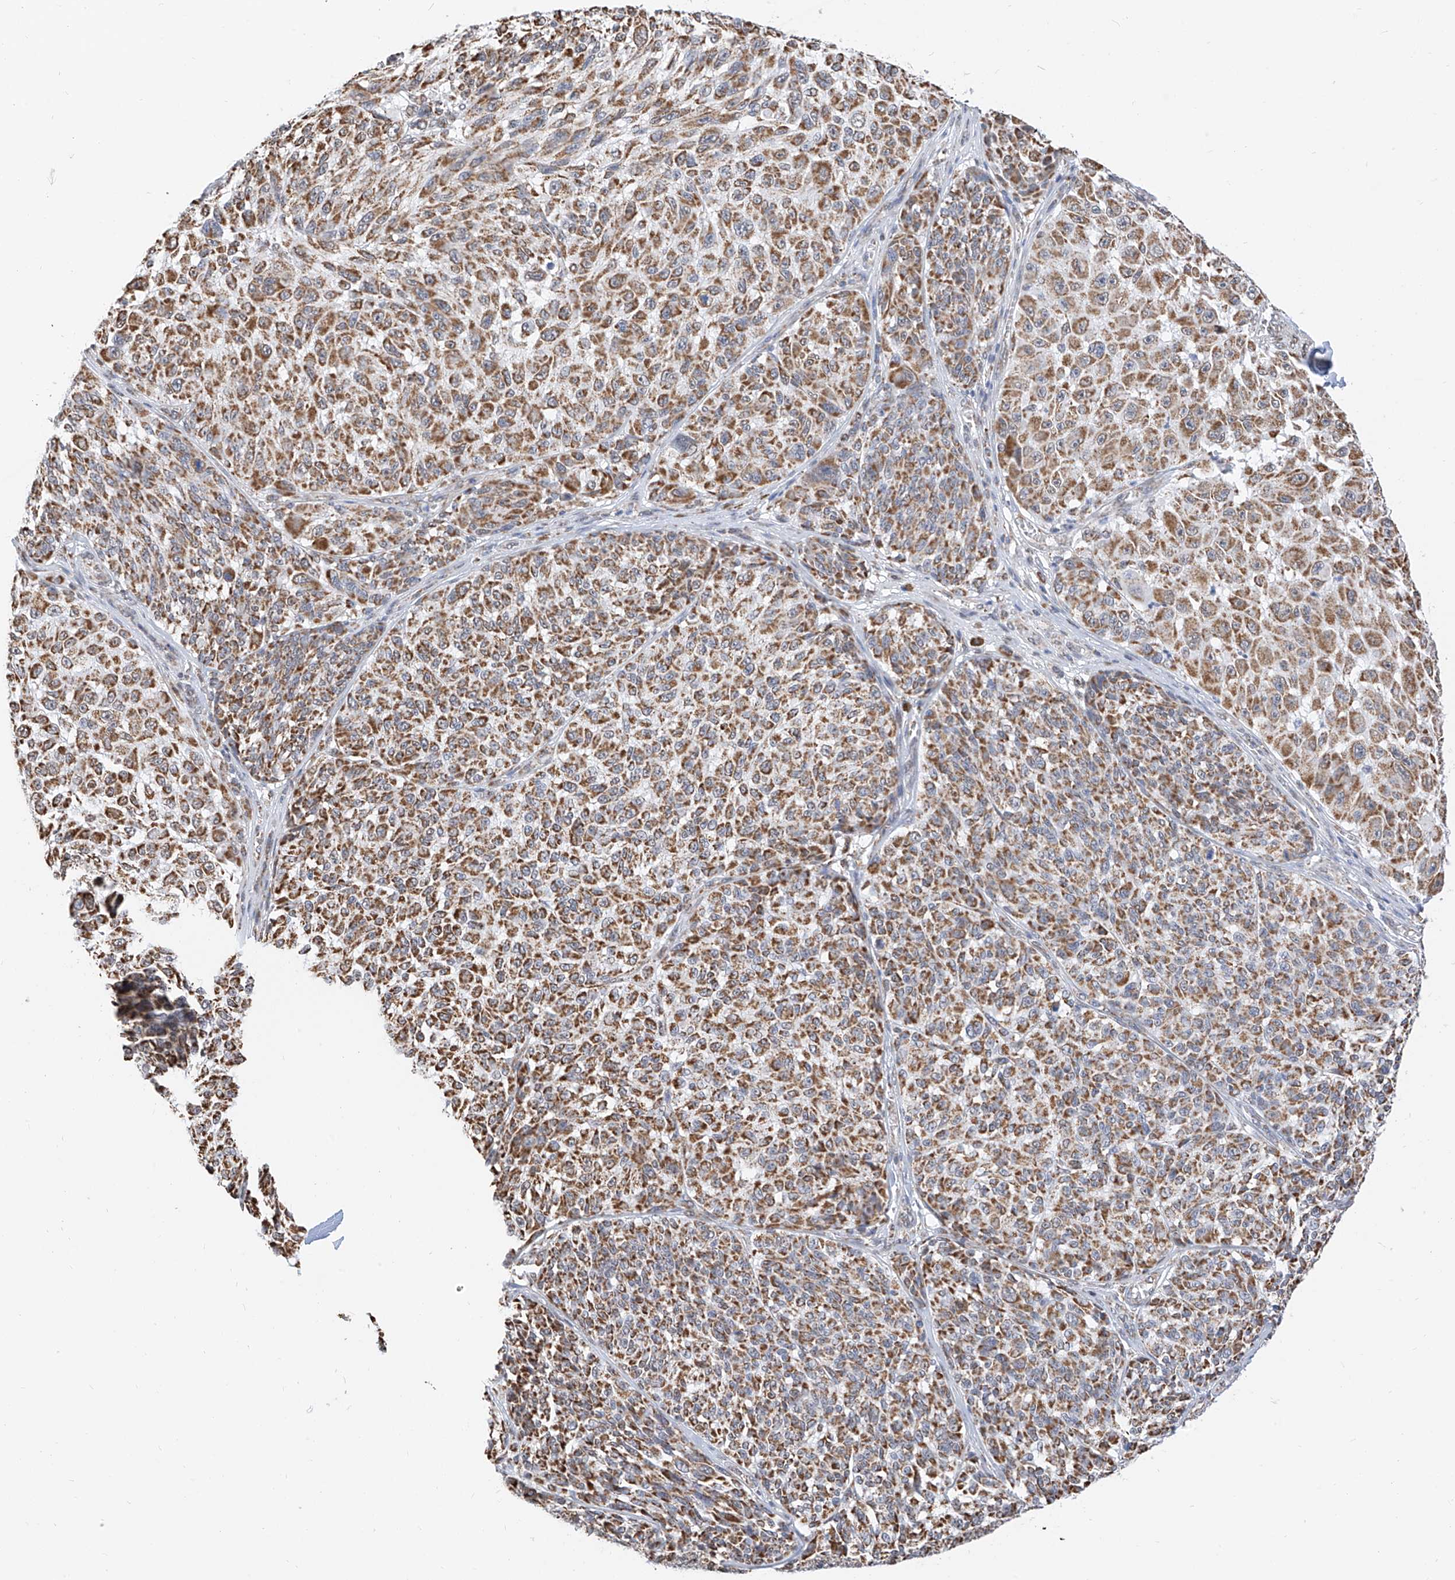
{"staining": {"intensity": "moderate", "quantity": ">75%", "location": "cytoplasmic/membranous"}, "tissue": "melanoma", "cell_type": "Tumor cells", "image_type": "cancer", "snomed": [{"axis": "morphology", "description": "Malignant melanoma, NOS"}, {"axis": "topography", "description": "Skin"}], "caption": "Human malignant melanoma stained with a brown dye shows moderate cytoplasmic/membranous positive staining in about >75% of tumor cells.", "gene": "NALCN", "patient": {"sex": "male", "age": 83}}